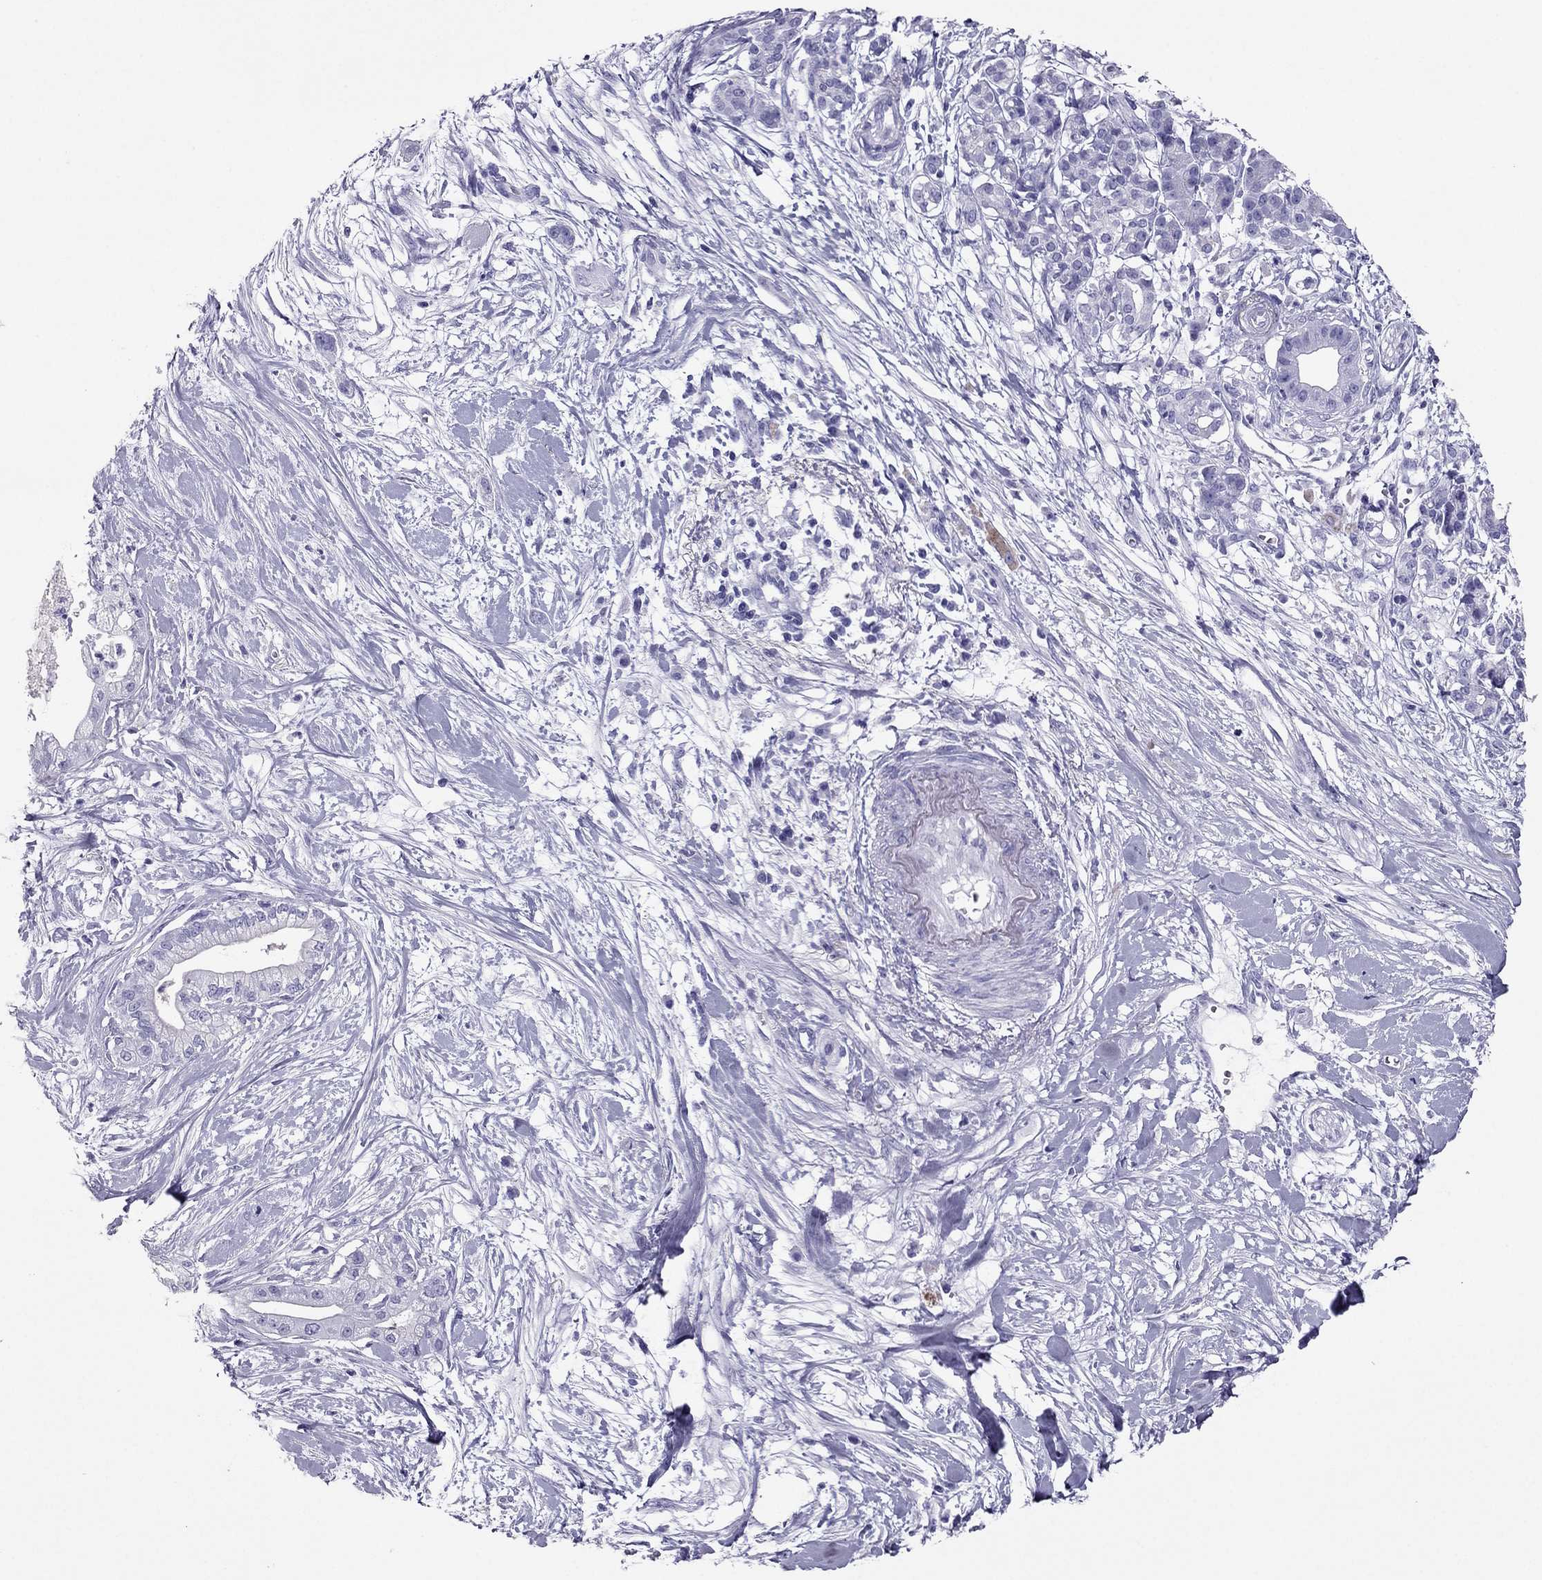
{"staining": {"intensity": "negative", "quantity": "none", "location": "none"}, "tissue": "pancreatic cancer", "cell_type": "Tumor cells", "image_type": "cancer", "snomed": [{"axis": "morphology", "description": "Normal tissue, NOS"}, {"axis": "morphology", "description": "Adenocarcinoma, NOS"}, {"axis": "topography", "description": "Lymph node"}, {"axis": "topography", "description": "Pancreas"}], "caption": "Protein analysis of pancreatic cancer (adenocarcinoma) demonstrates no significant expression in tumor cells.", "gene": "PDE6A", "patient": {"sex": "female", "age": 58}}